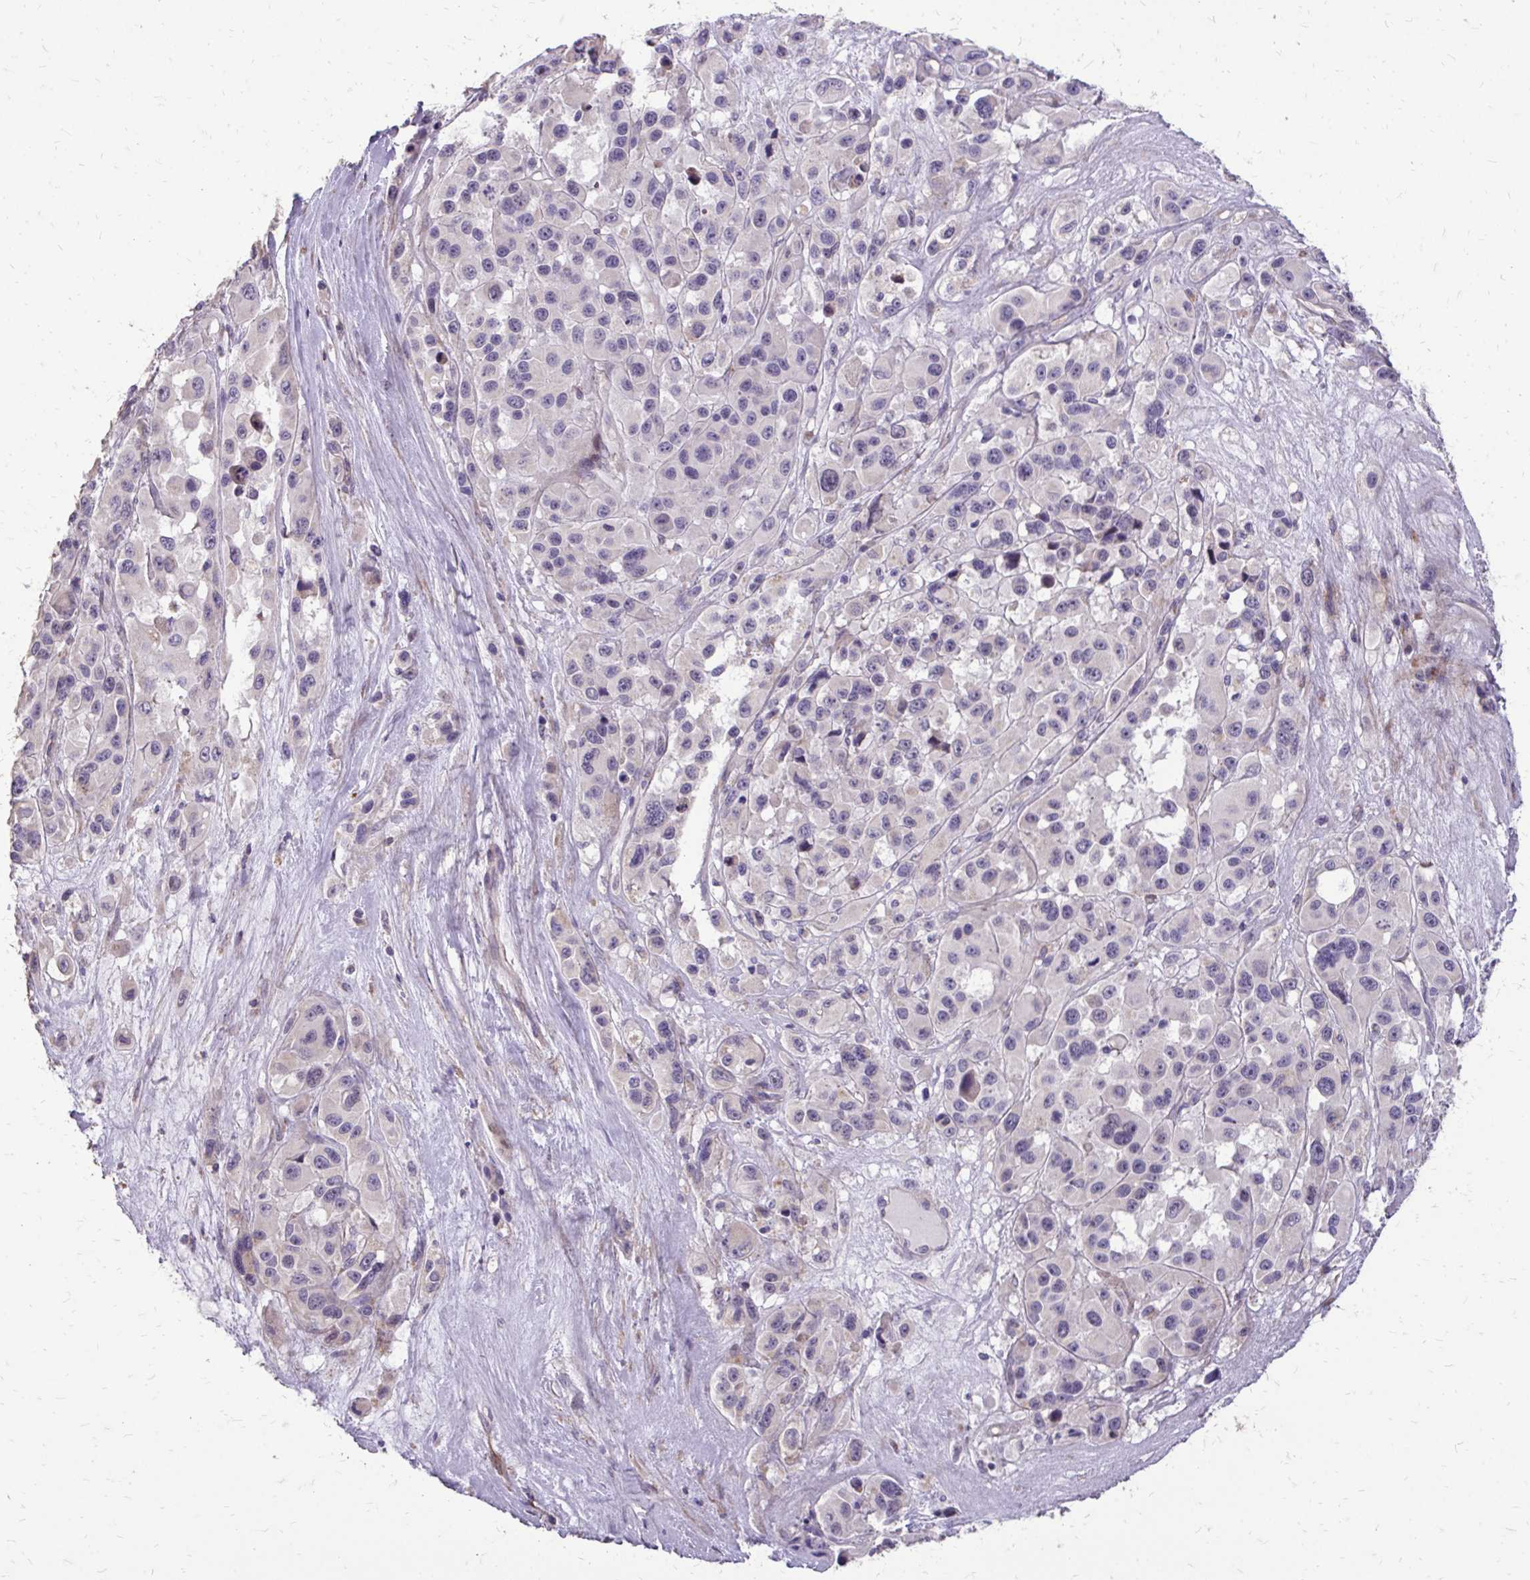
{"staining": {"intensity": "moderate", "quantity": "<25%", "location": "nuclear"}, "tissue": "melanoma", "cell_type": "Tumor cells", "image_type": "cancer", "snomed": [{"axis": "morphology", "description": "Malignant melanoma, Metastatic site"}, {"axis": "topography", "description": "Lymph node"}], "caption": "High-magnification brightfield microscopy of melanoma stained with DAB (brown) and counterstained with hematoxylin (blue). tumor cells exhibit moderate nuclear expression is present in about<25% of cells.", "gene": "MYORG", "patient": {"sex": "female", "age": 65}}